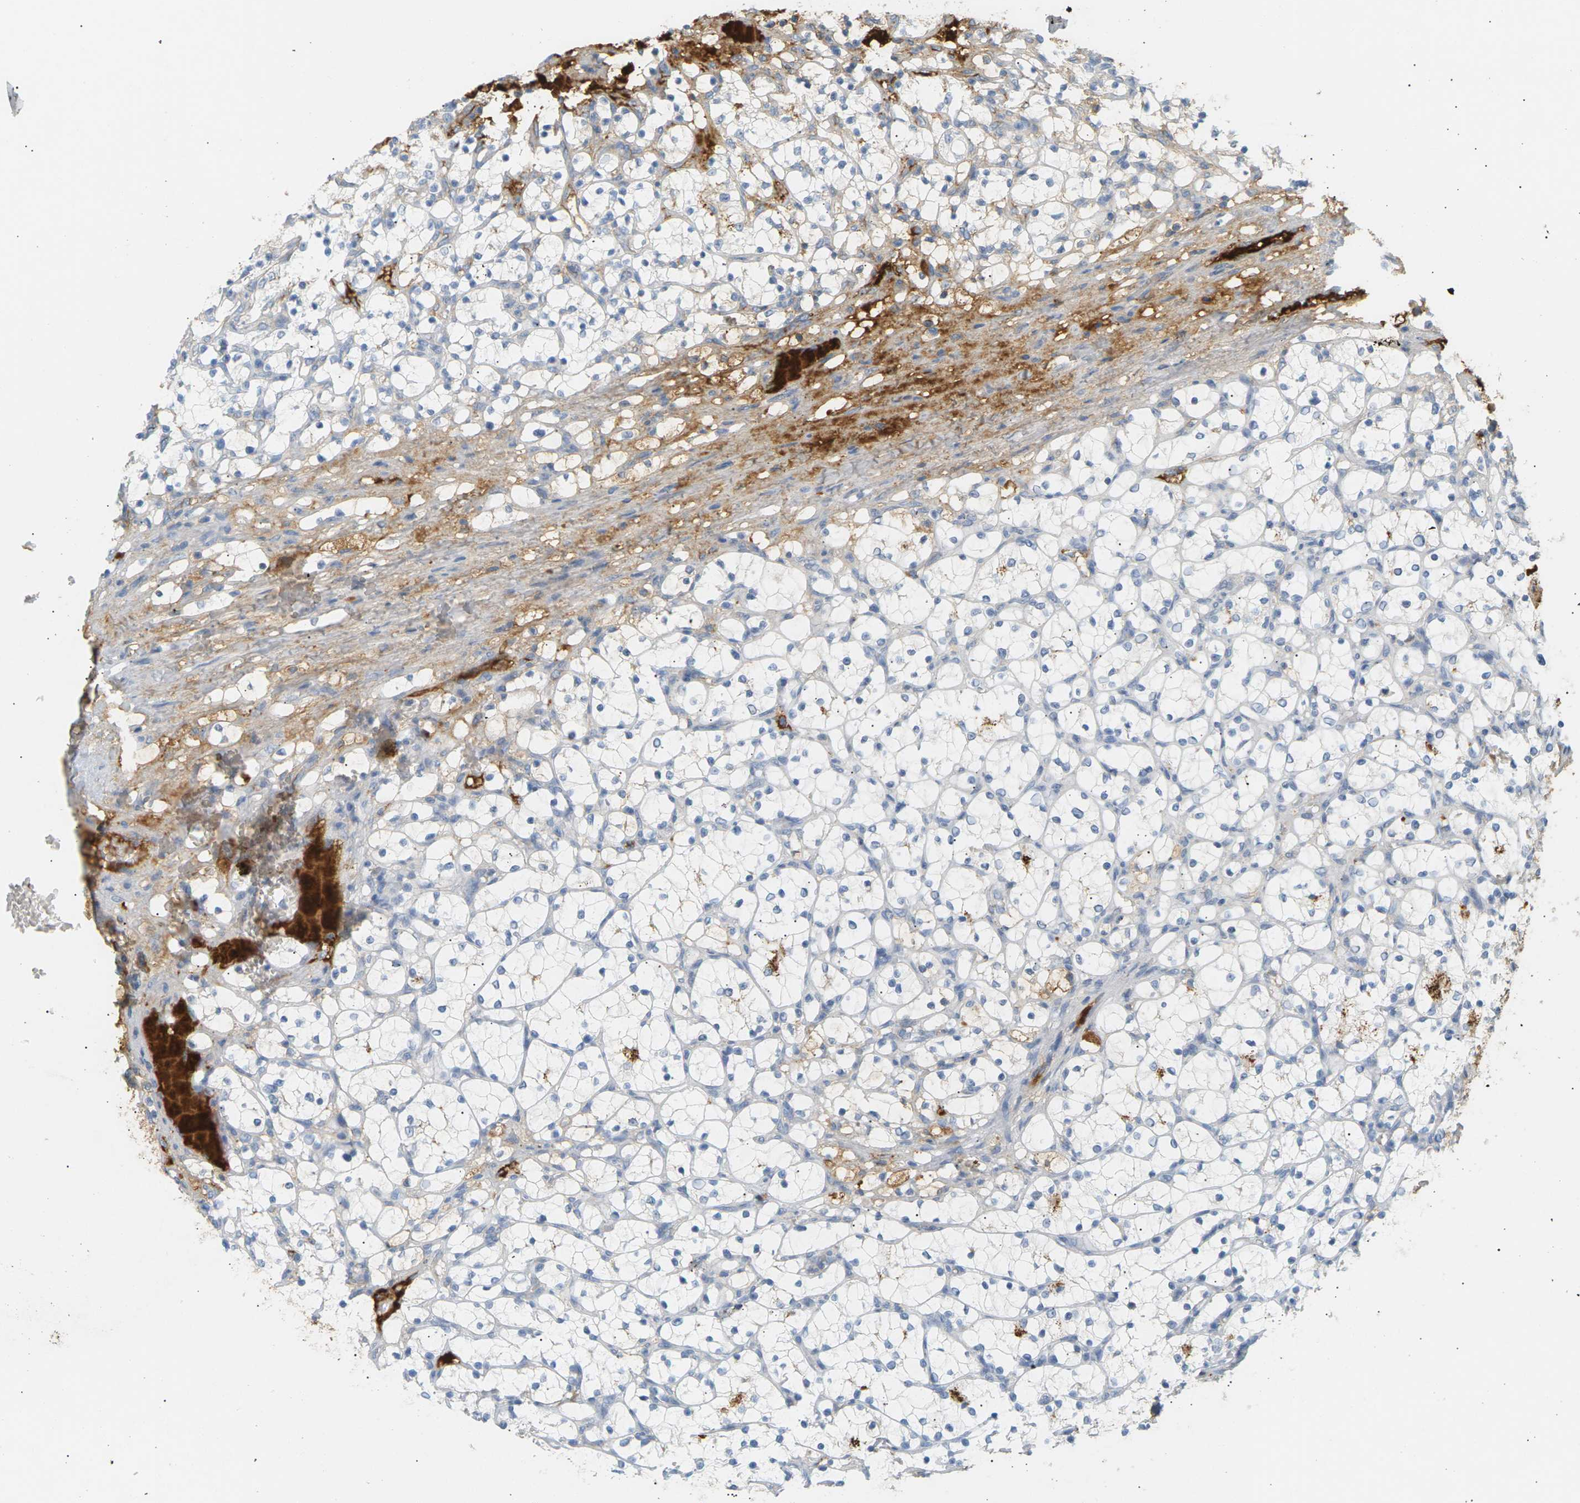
{"staining": {"intensity": "negative", "quantity": "none", "location": "none"}, "tissue": "renal cancer", "cell_type": "Tumor cells", "image_type": "cancer", "snomed": [{"axis": "morphology", "description": "Adenocarcinoma, NOS"}, {"axis": "topography", "description": "Kidney"}], "caption": "Protein analysis of renal adenocarcinoma displays no significant expression in tumor cells. The staining is performed using DAB (3,3'-diaminobenzidine) brown chromogen with nuclei counter-stained in using hematoxylin.", "gene": "IGLC3", "patient": {"sex": "female", "age": 69}}